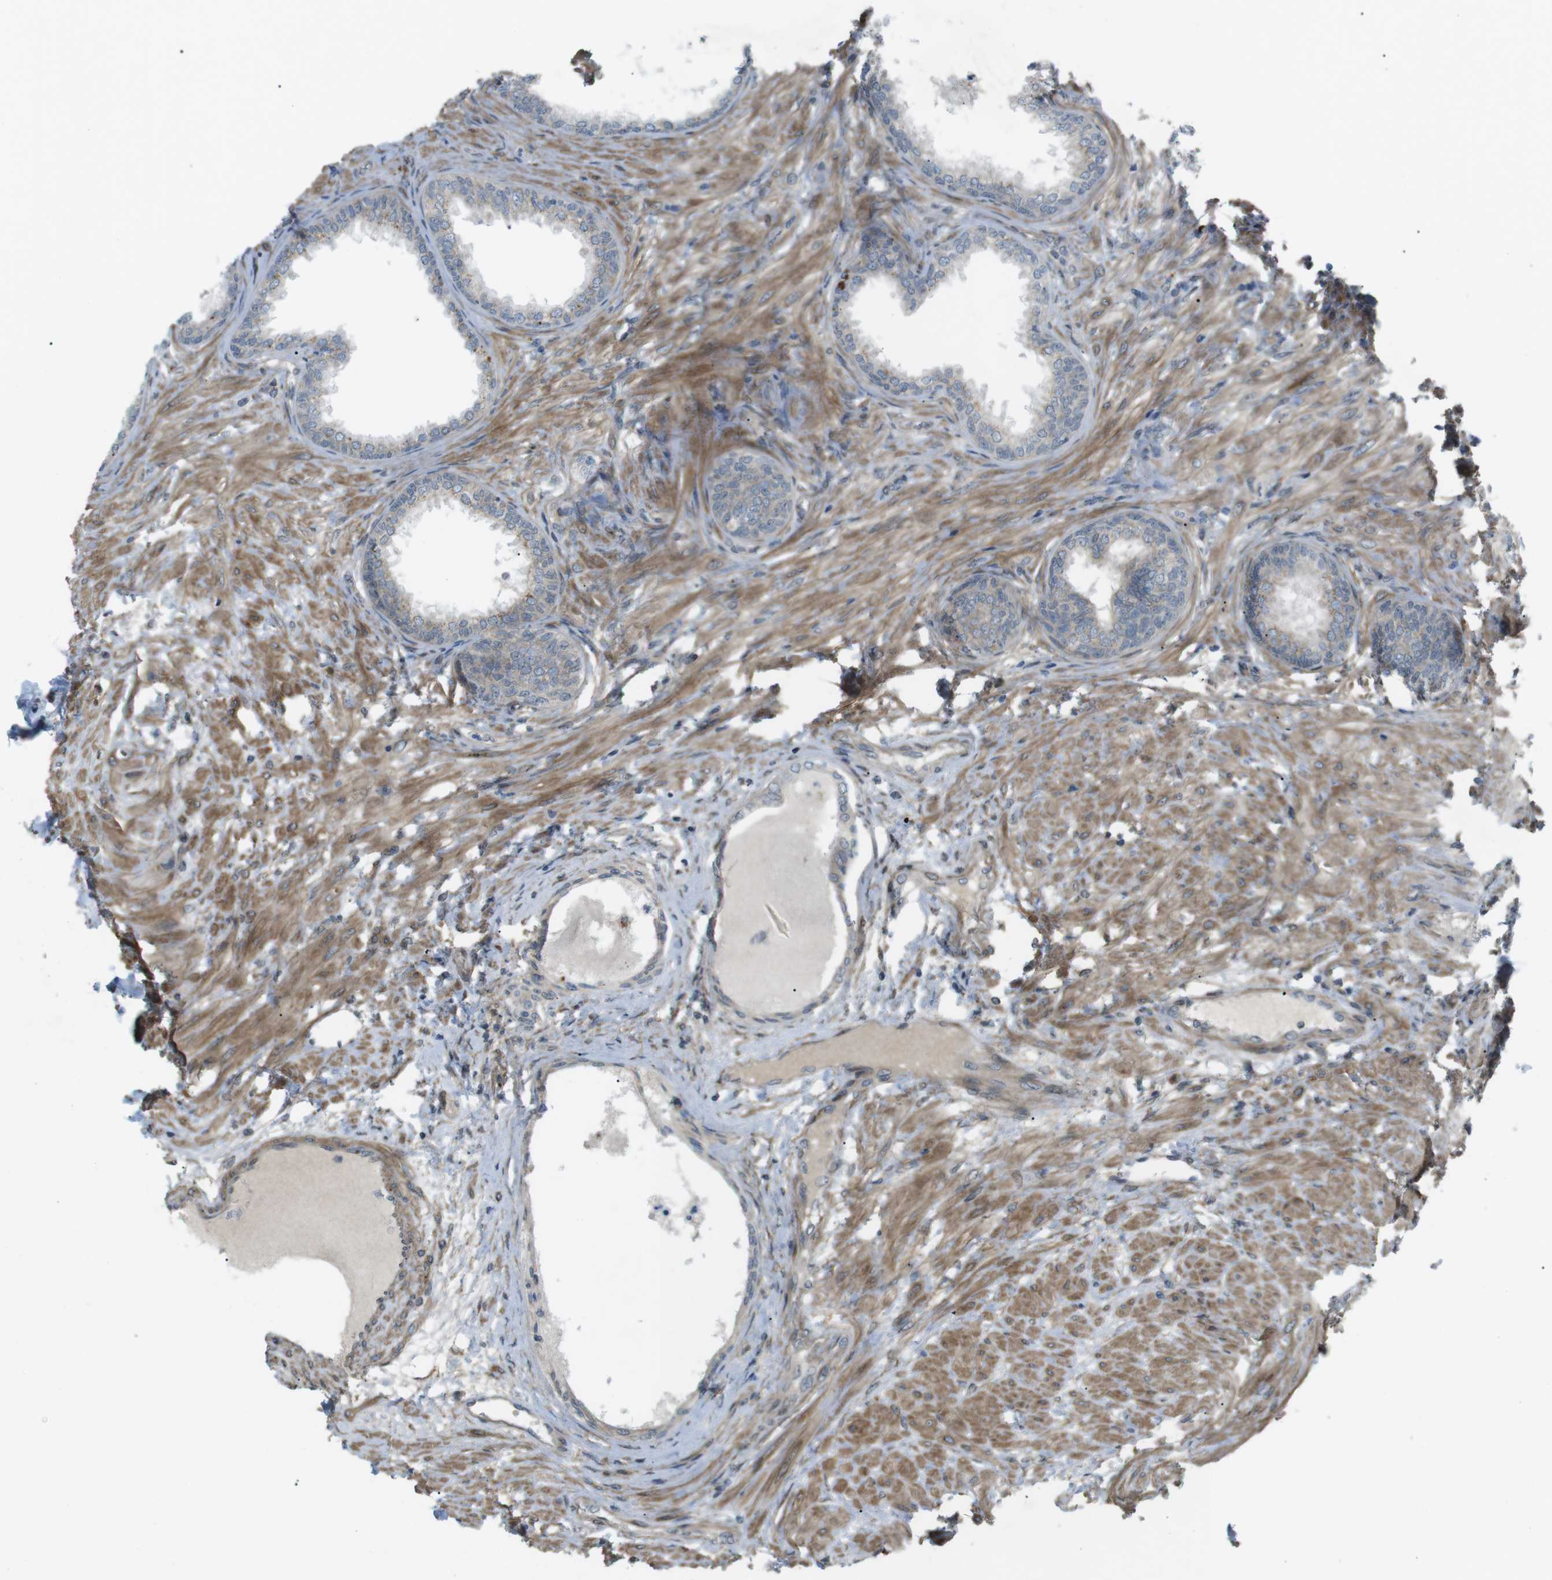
{"staining": {"intensity": "weak", "quantity": "25%-75%", "location": "cytoplasmic/membranous"}, "tissue": "prostate", "cell_type": "Glandular cells", "image_type": "normal", "snomed": [{"axis": "morphology", "description": "Normal tissue, NOS"}, {"axis": "topography", "description": "Prostate"}], "caption": "Unremarkable prostate reveals weak cytoplasmic/membranous positivity in about 25%-75% of glandular cells.", "gene": "KANK2", "patient": {"sex": "male", "age": 76}}